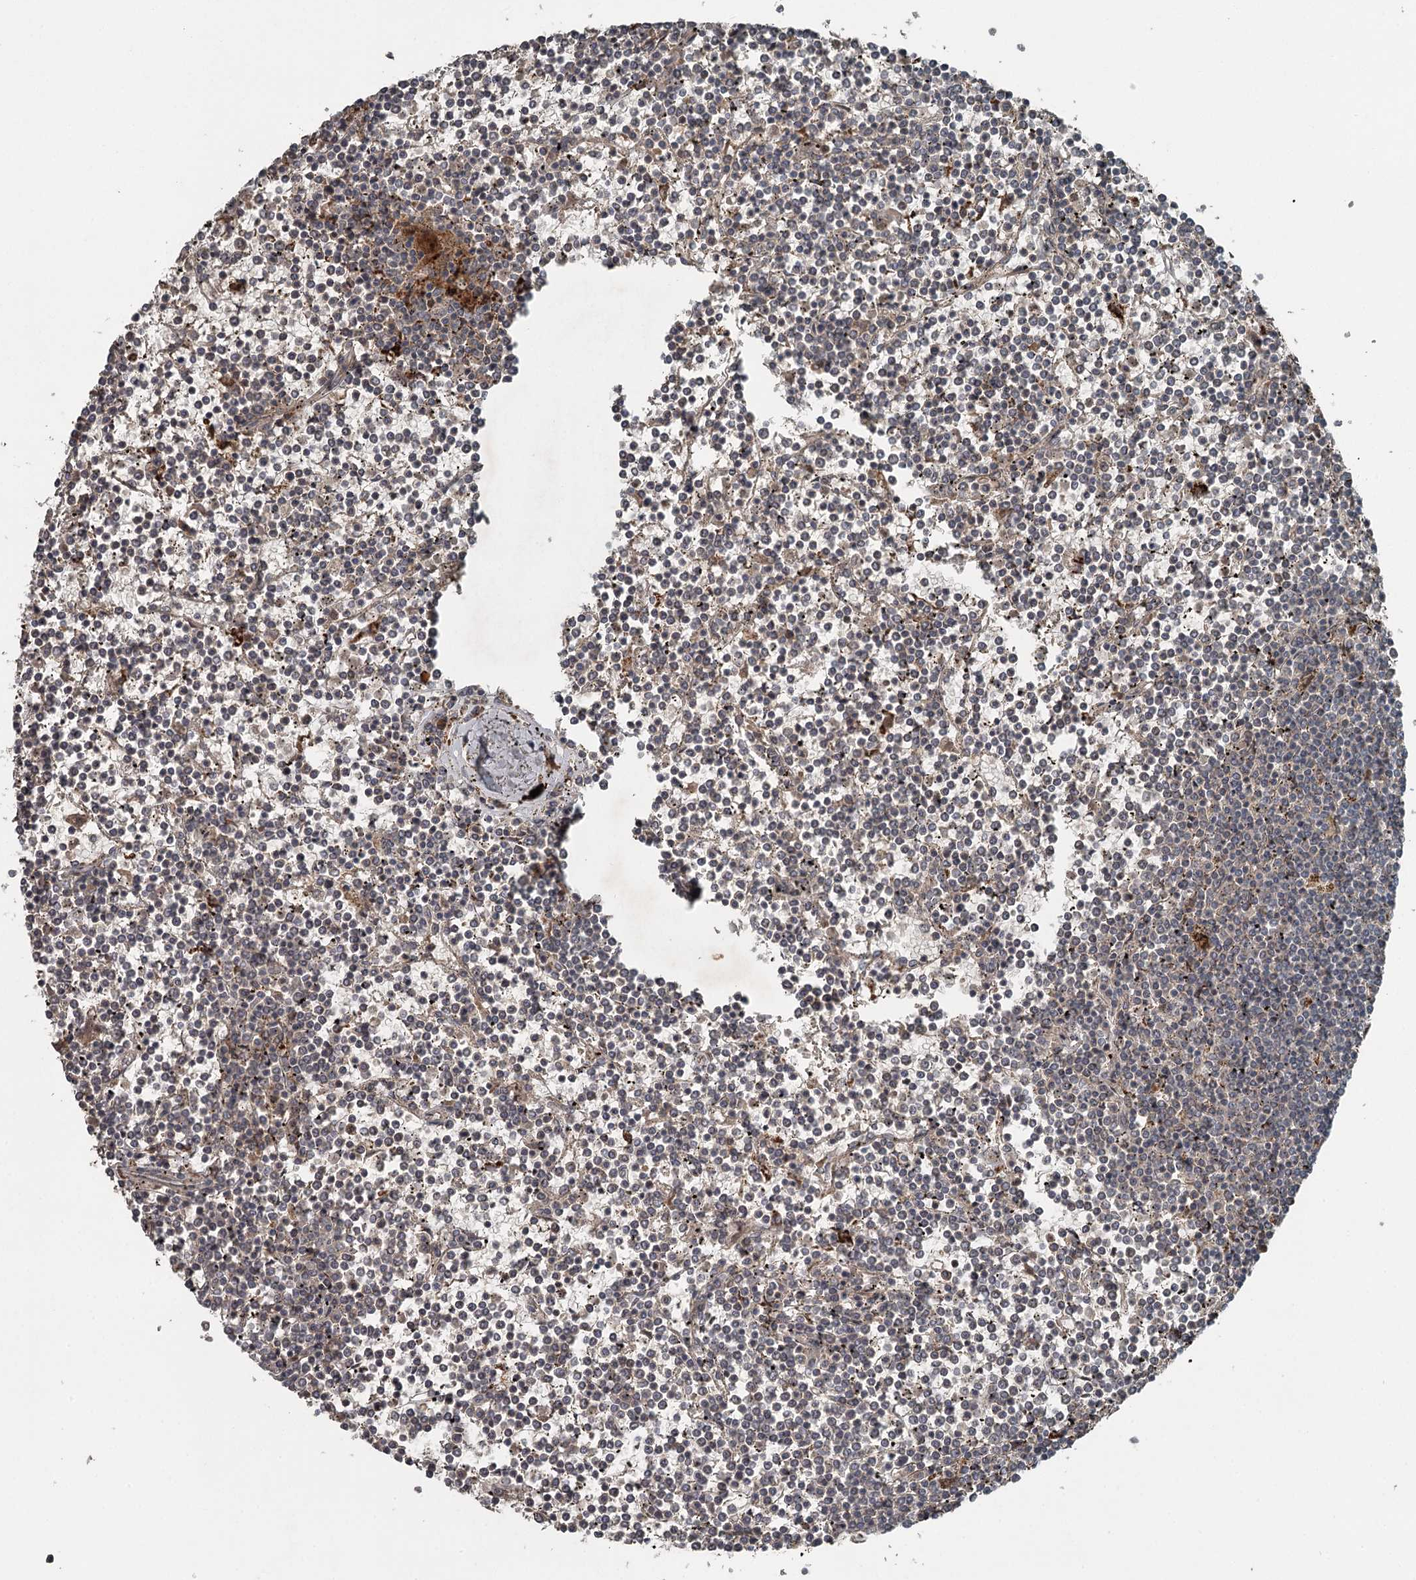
{"staining": {"intensity": "negative", "quantity": "none", "location": "none"}, "tissue": "lymphoma", "cell_type": "Tumor cells", "image_type": "cancer", "snomed": [{"axis": "morphology", "description": "Malignant lymphoma, non-Hodgkin's type, Low grade"}, {"axis": "topography", "description": "Spleen"}], "caption": "IHC of human lymphoma shows no positivity in tumor cells.", "gene": "SLC39A8", "patient": {"sex": "female", "age": 19}}